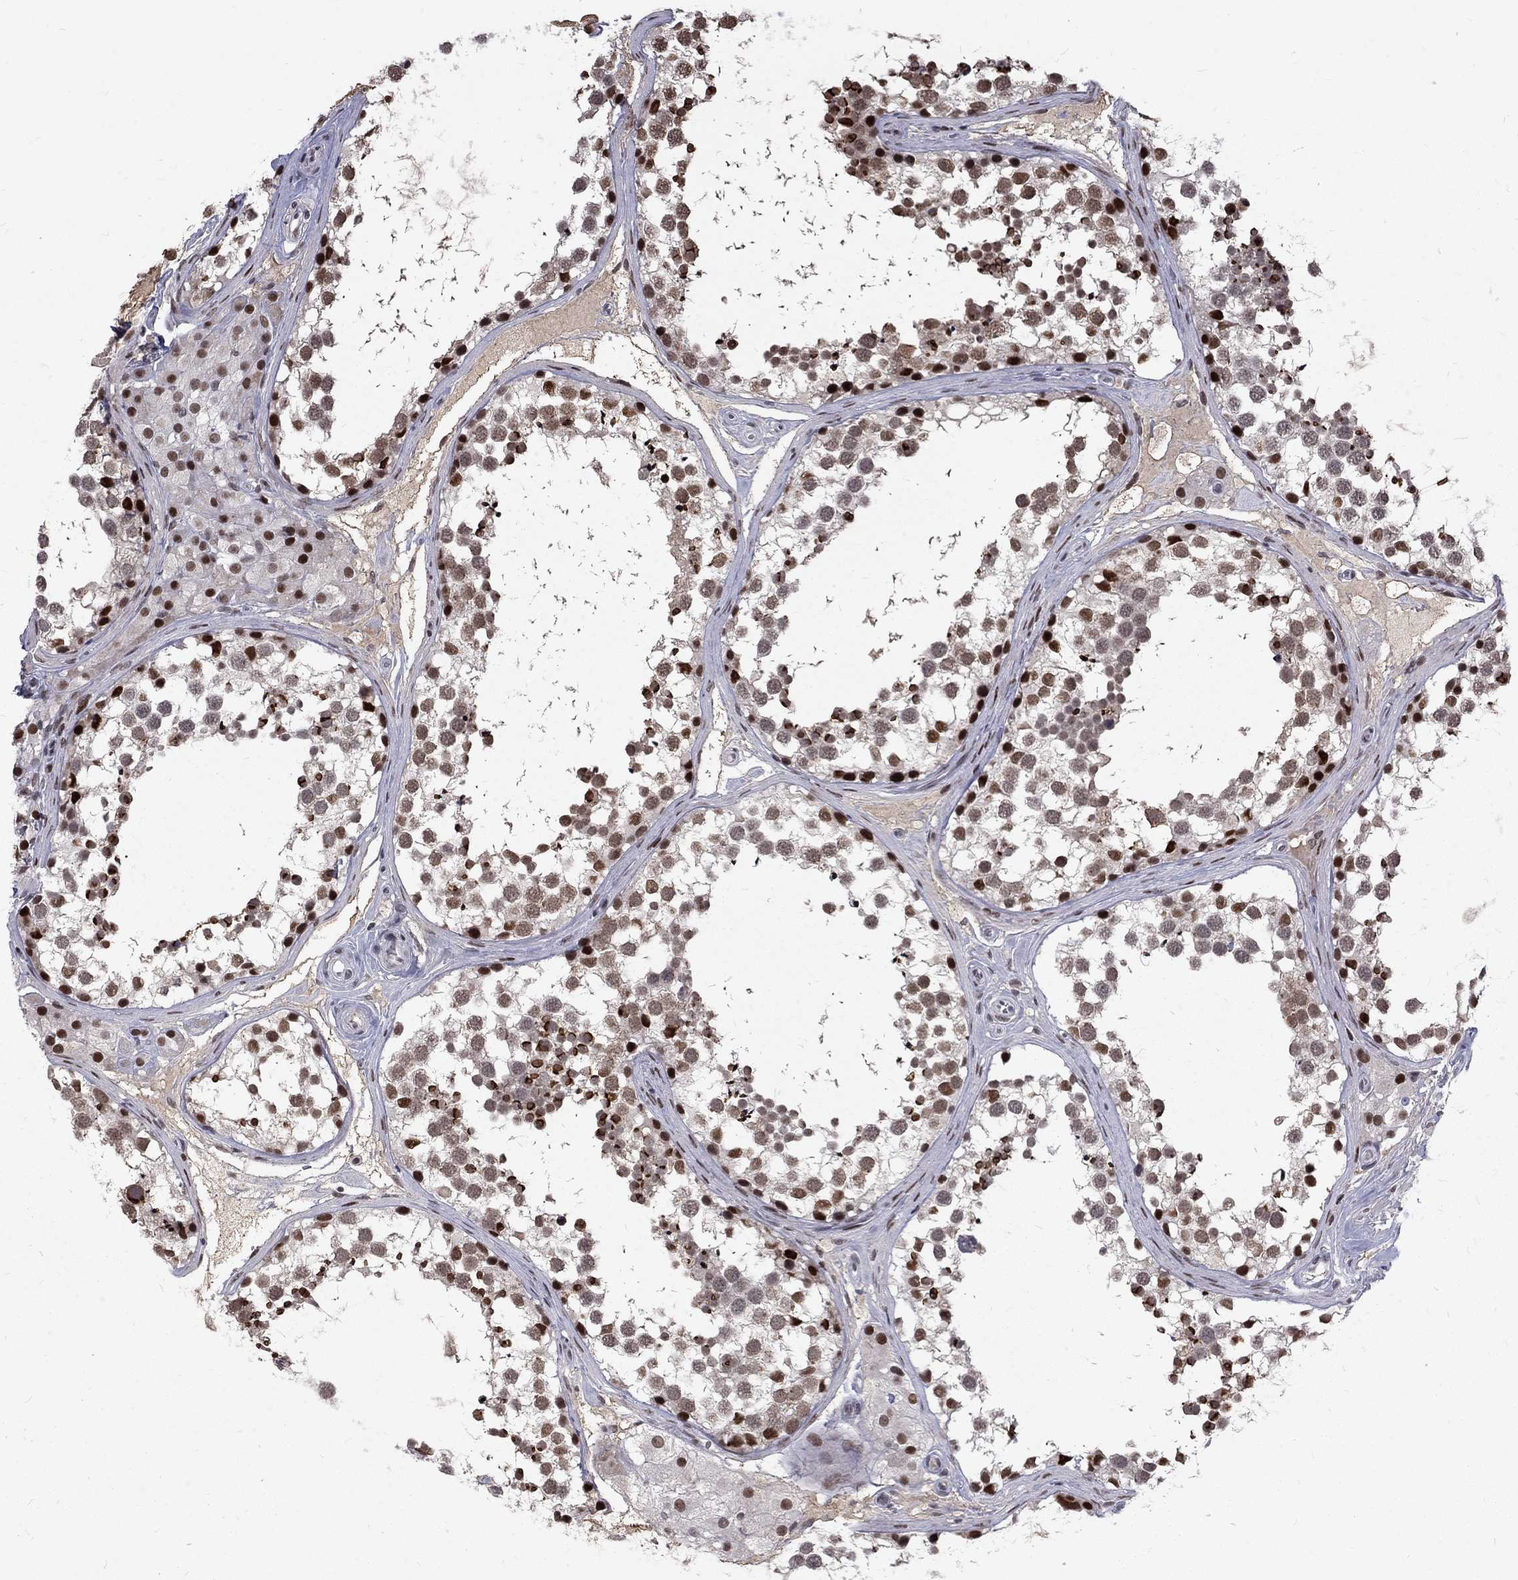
{"staining": {"intensity": "strong", "quantity": "25%-75%", "location": "nuclear"}, "tissue": "testis", "cell_type": "Cells in seminiferous ducts", "image_type": "normal", "snomed": [{"axis": "morphology", "description": "Normal tissue, NOS"}, {"axis": "morphology", "description": "Seminoma, NOS"}, {"axis": "topography", "description": "Testis"}], "caption": "A brown stain shows strong nuclear positivity of a protein in cells in seminiferous ducts of normal testis. Ihc stains the protein in brown and the nuclei are stained blue.", "gene": "TCEAL1", "patient": {"sex": "male", "age": 65}}